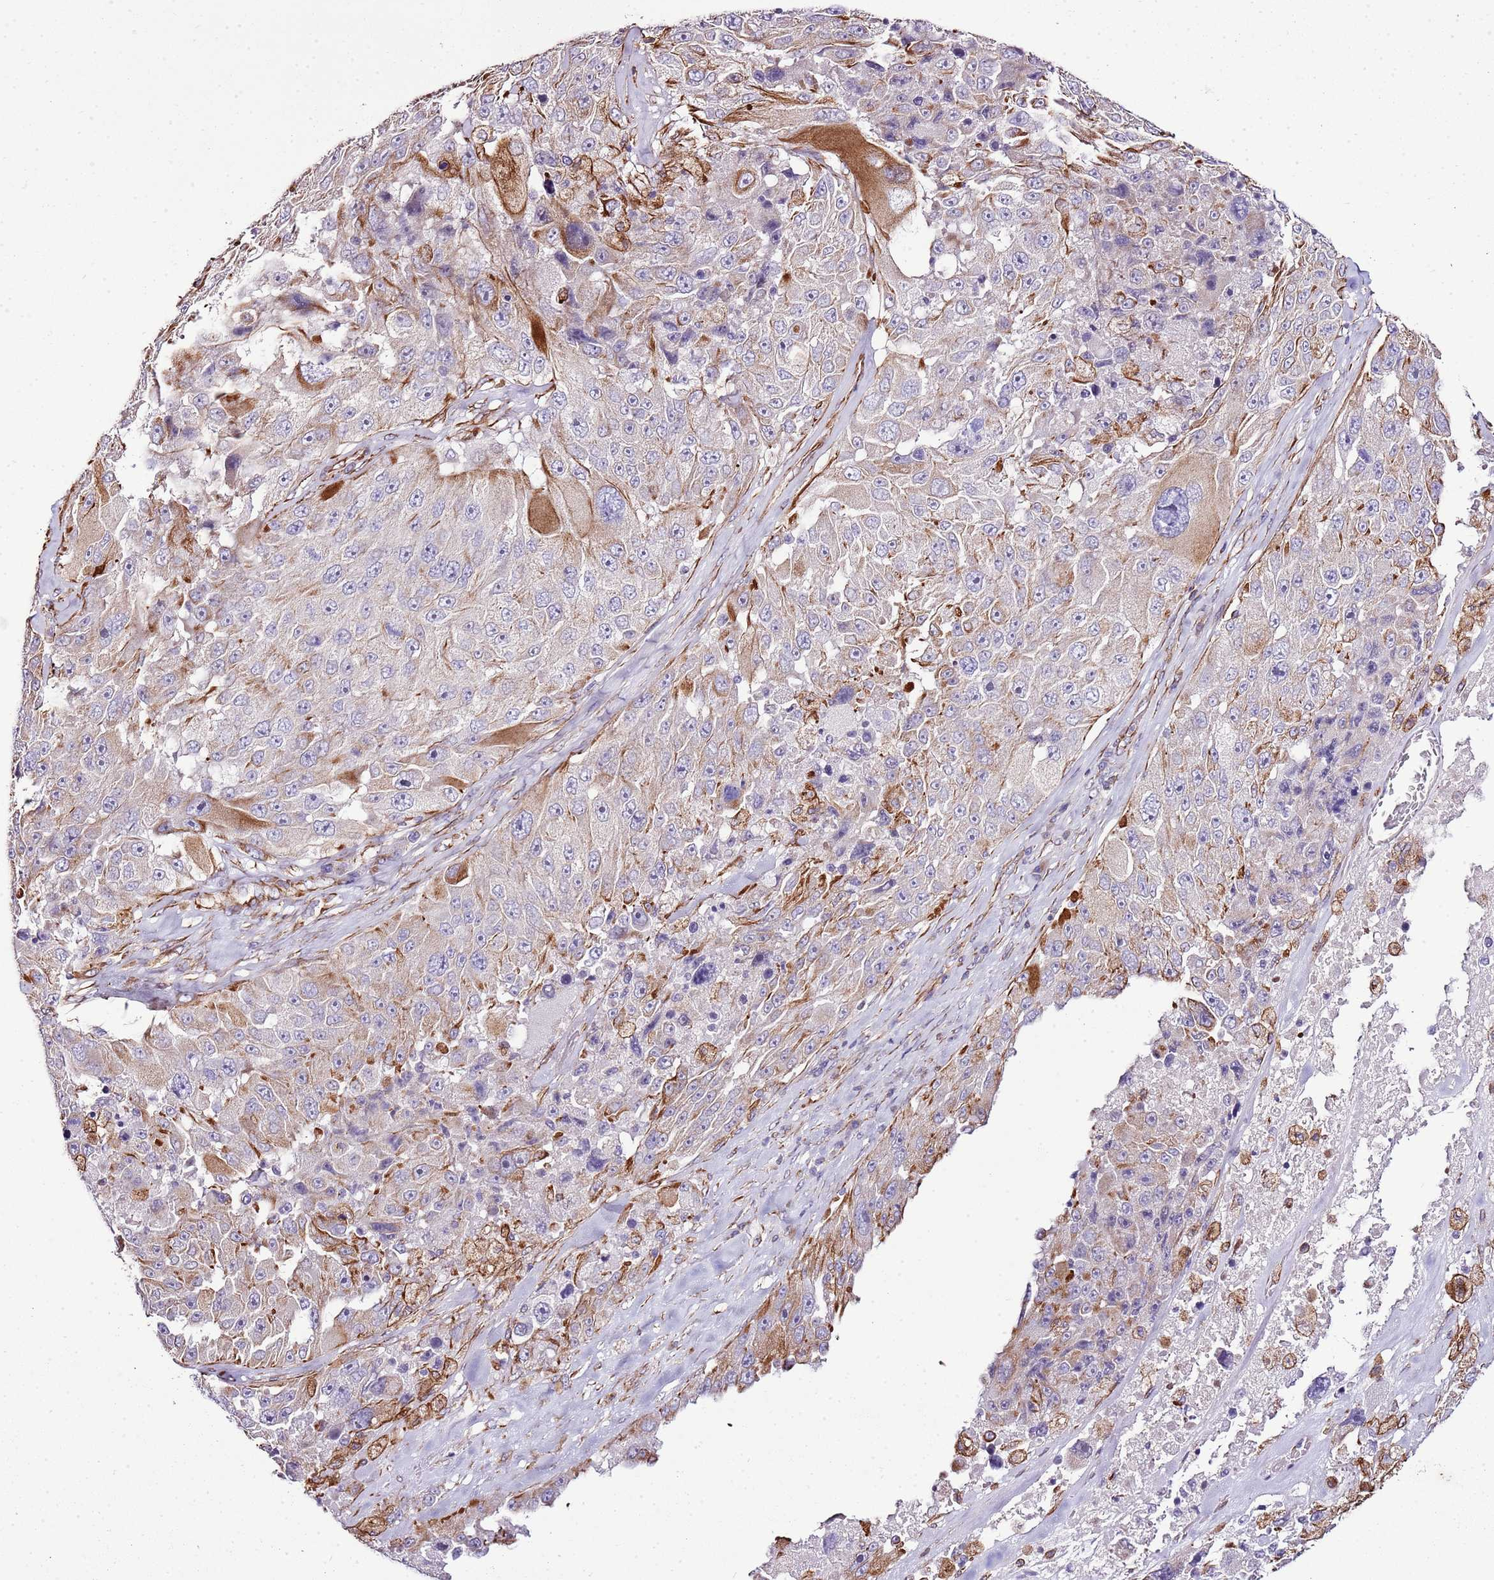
{"staining": {"intensity": "weak", "quantity": "<25%", "location": "cytoplasmic/membranous"}, "tissue": "melanoma", "cell_type": "Tumor cells", "image_type": "cancer", "snomed": [{"axis": "morphology", "description": "Malignant melanoma, Metastatic site"}, {"axis": "topography", "description": "Lymph node"}], "caption": "A photomicrograph of melanoma stained for a protein demonstrates no brown staining in tumor cells. (DAB (3,3'-diaminobenzidine) IHC with hematoxylin counter stain).", "gene": "ZNF786", "patient": {"sex": "male", "age": 62}}